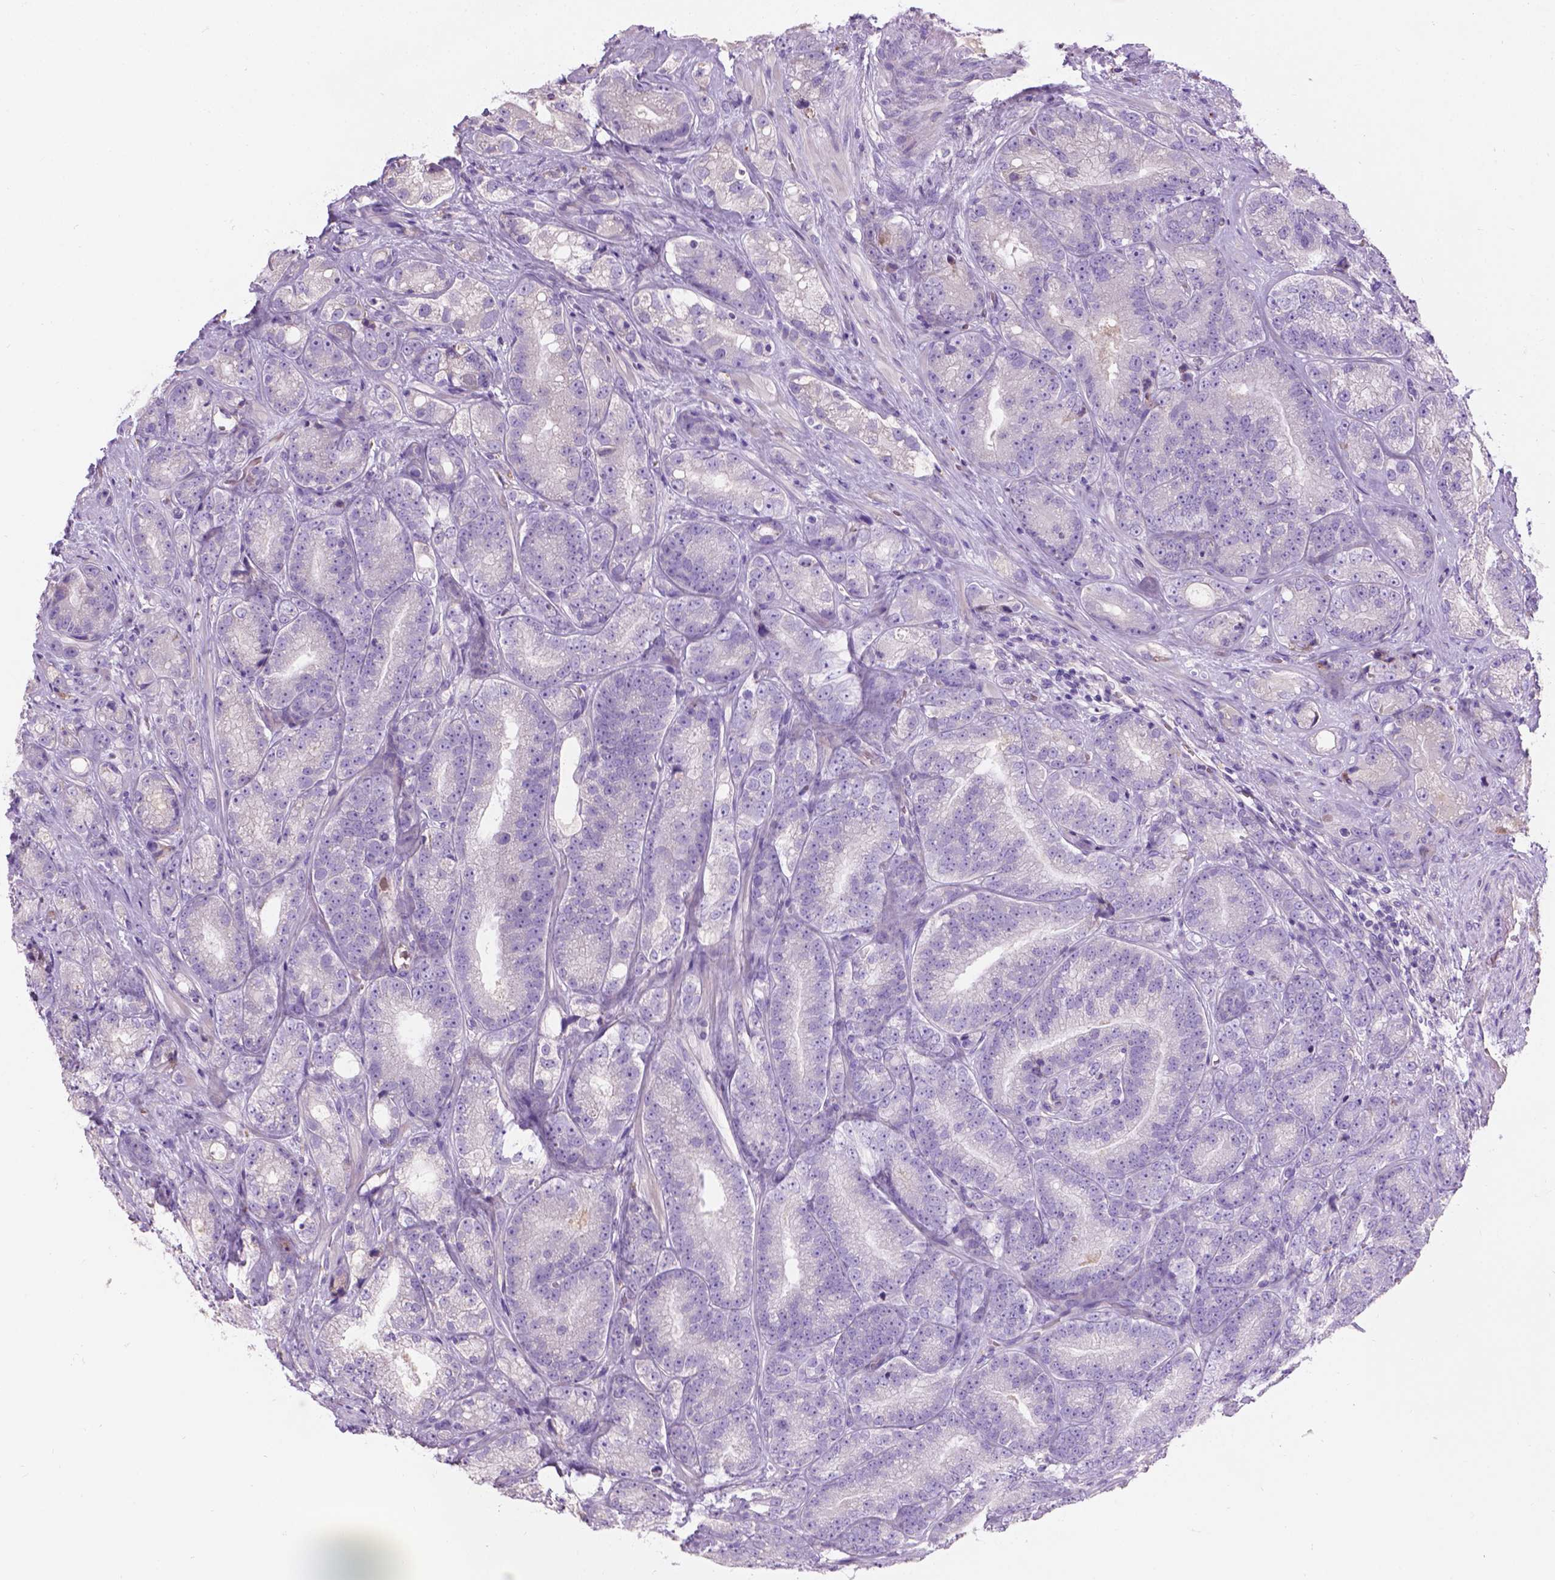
{"staining": {"intensity": "negative", "quantity": "none", "location": "none"}, "tissue": "prostate cancer", "cell_type": "Tumor cells", "image_type": "cancer", "snomed": [{"axis": "morphology", "description": "Adenocarcinoma, NOS"}, {"axis": "topography", "description": "Prostate"}], "caption": "A high-resolution micrograph shows immunohistochemistry (IHC) staining of prostate adenocarcinoma, which displays no significant staining in tumor cells. (DAB immunohistochemistry (IHC) visualized using brightfield microscopy, high magnification).", "gene": "NOXO1", "patient": {"sex": "male", "age": 63}}